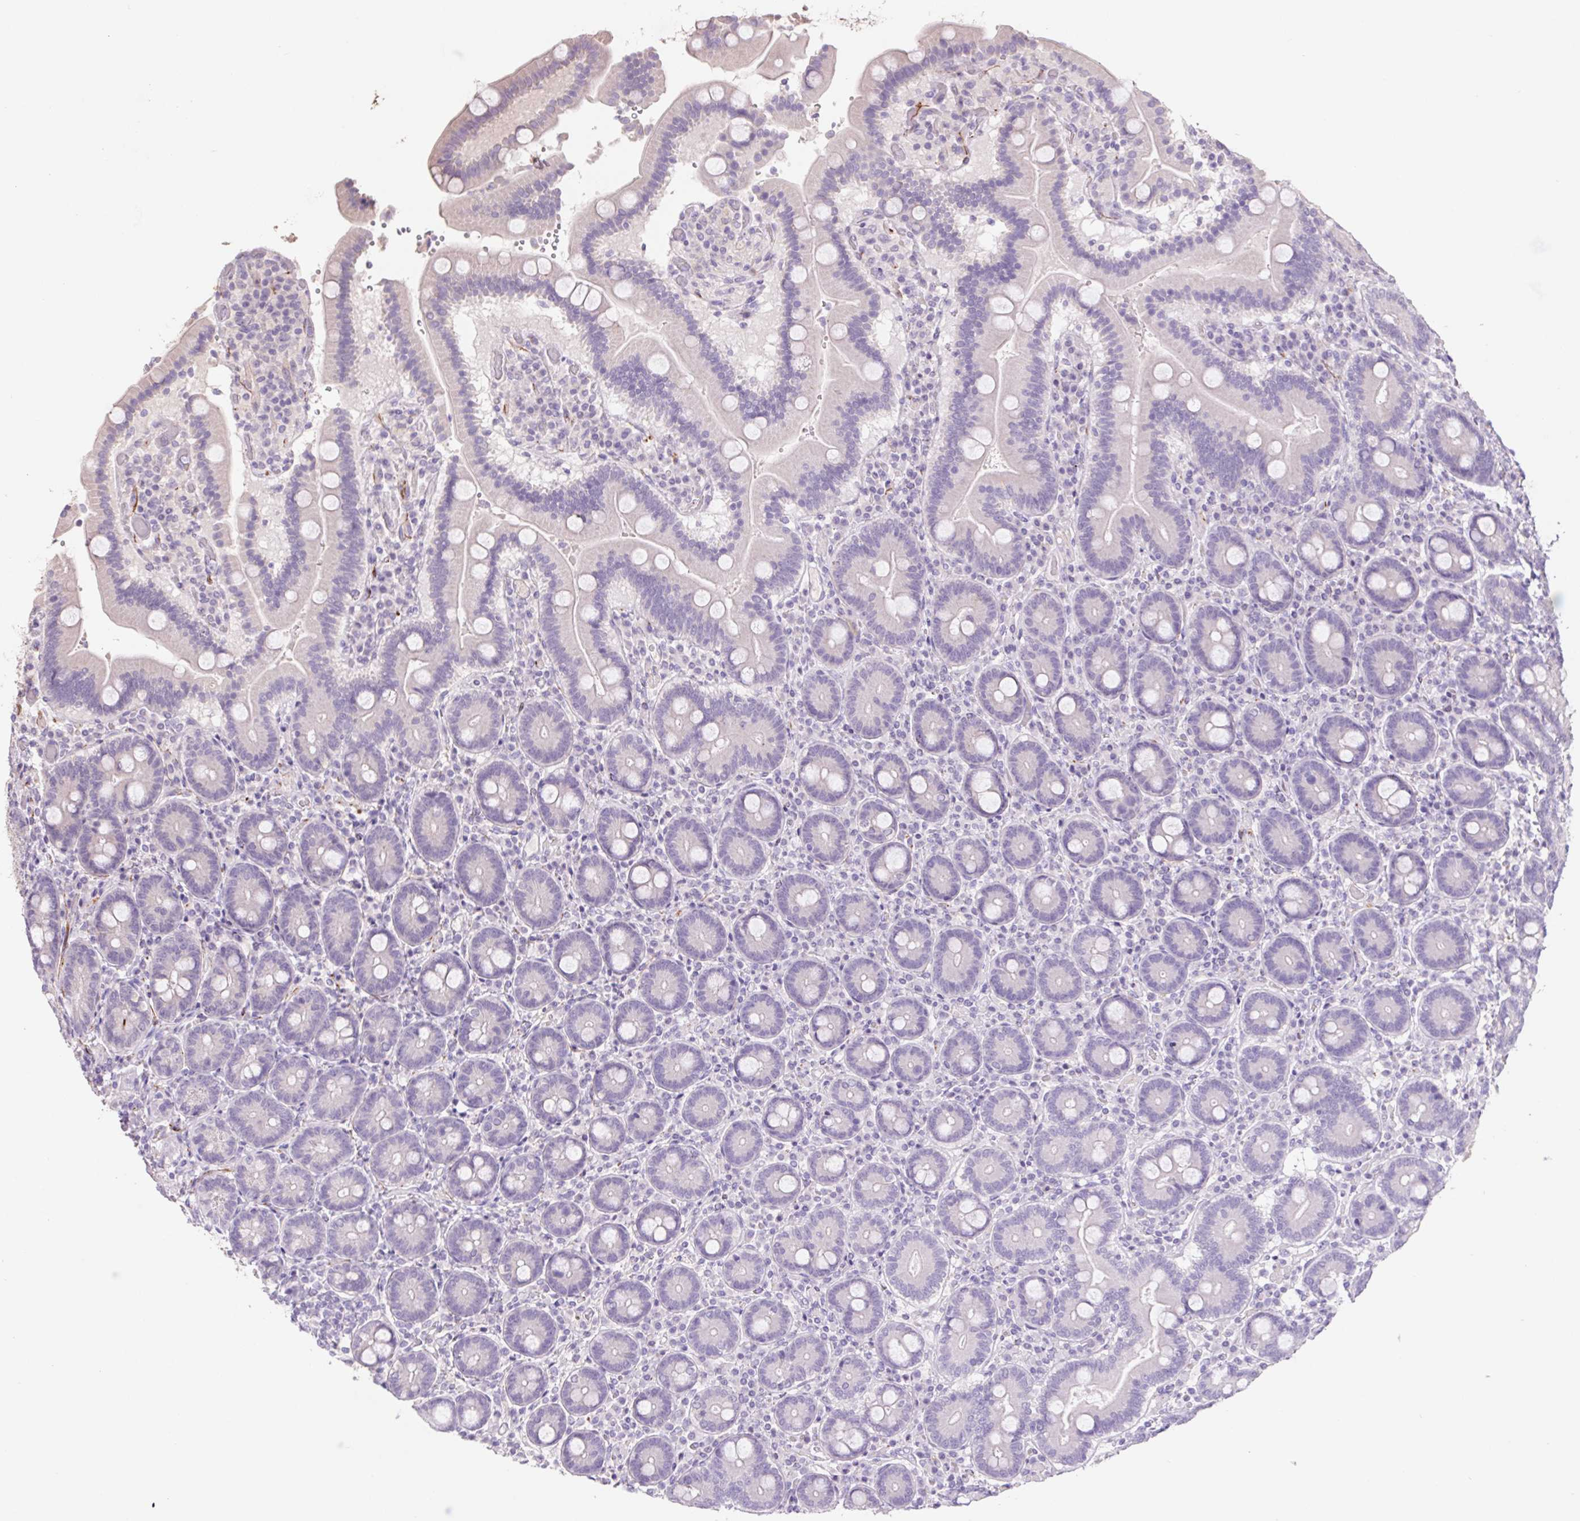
{"staining": {"intensity": "negative", "quantity": "none", "location": "none"}, "tissue": "duodenum", "cell_type": "Glandular cells", "image_type": "normal", "snomed": [{"axis": "morphology", "description": "Normal tissue, NOS"}, {"axis": "topography", "description": "Duodenum"}], "caption": "Duodenum stained for a protein using IHC demonstrates no positivity glandular cells.", "gene": "GRM2", "patient": {"sex": "female", "age": 62}}